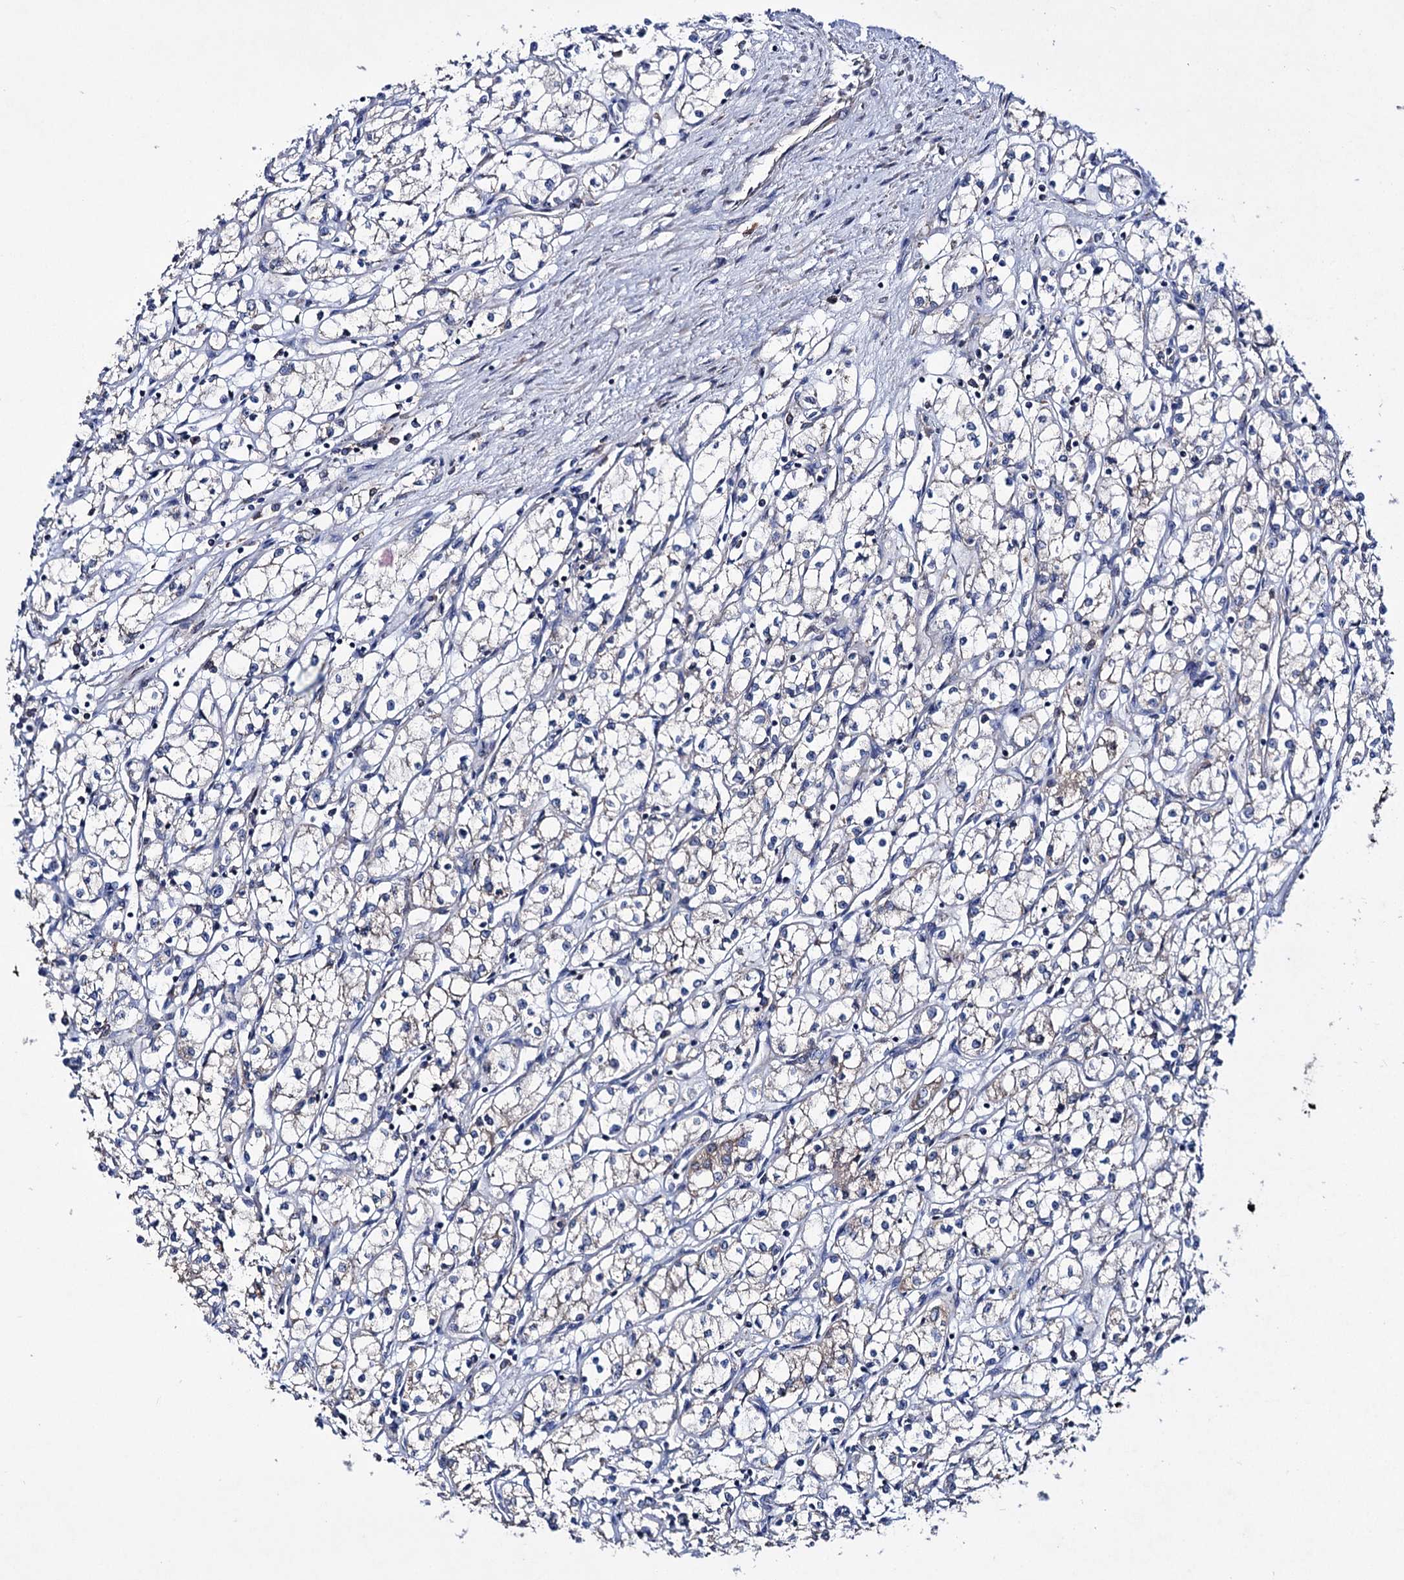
{"staining": {"intensity": "negative", "quantity": "none", "location": "none"}, "tissue": "renal cancer", "cell_type": "Tumor cells", "image_type": "cancer", "snomed": [{"axis": "morphology", "description": "Adenocarcinoma, NOS"}, {"axis": "topography", "description": "Kidney"}], "caption": "High power microscopy histopathology image of an immunohistochemistry histopathology image of renal adenocarcinoma, revealing no significant expression in tumor cells.", "gene": "CLPB", "patient": {"sex": "male", "age": 59}}